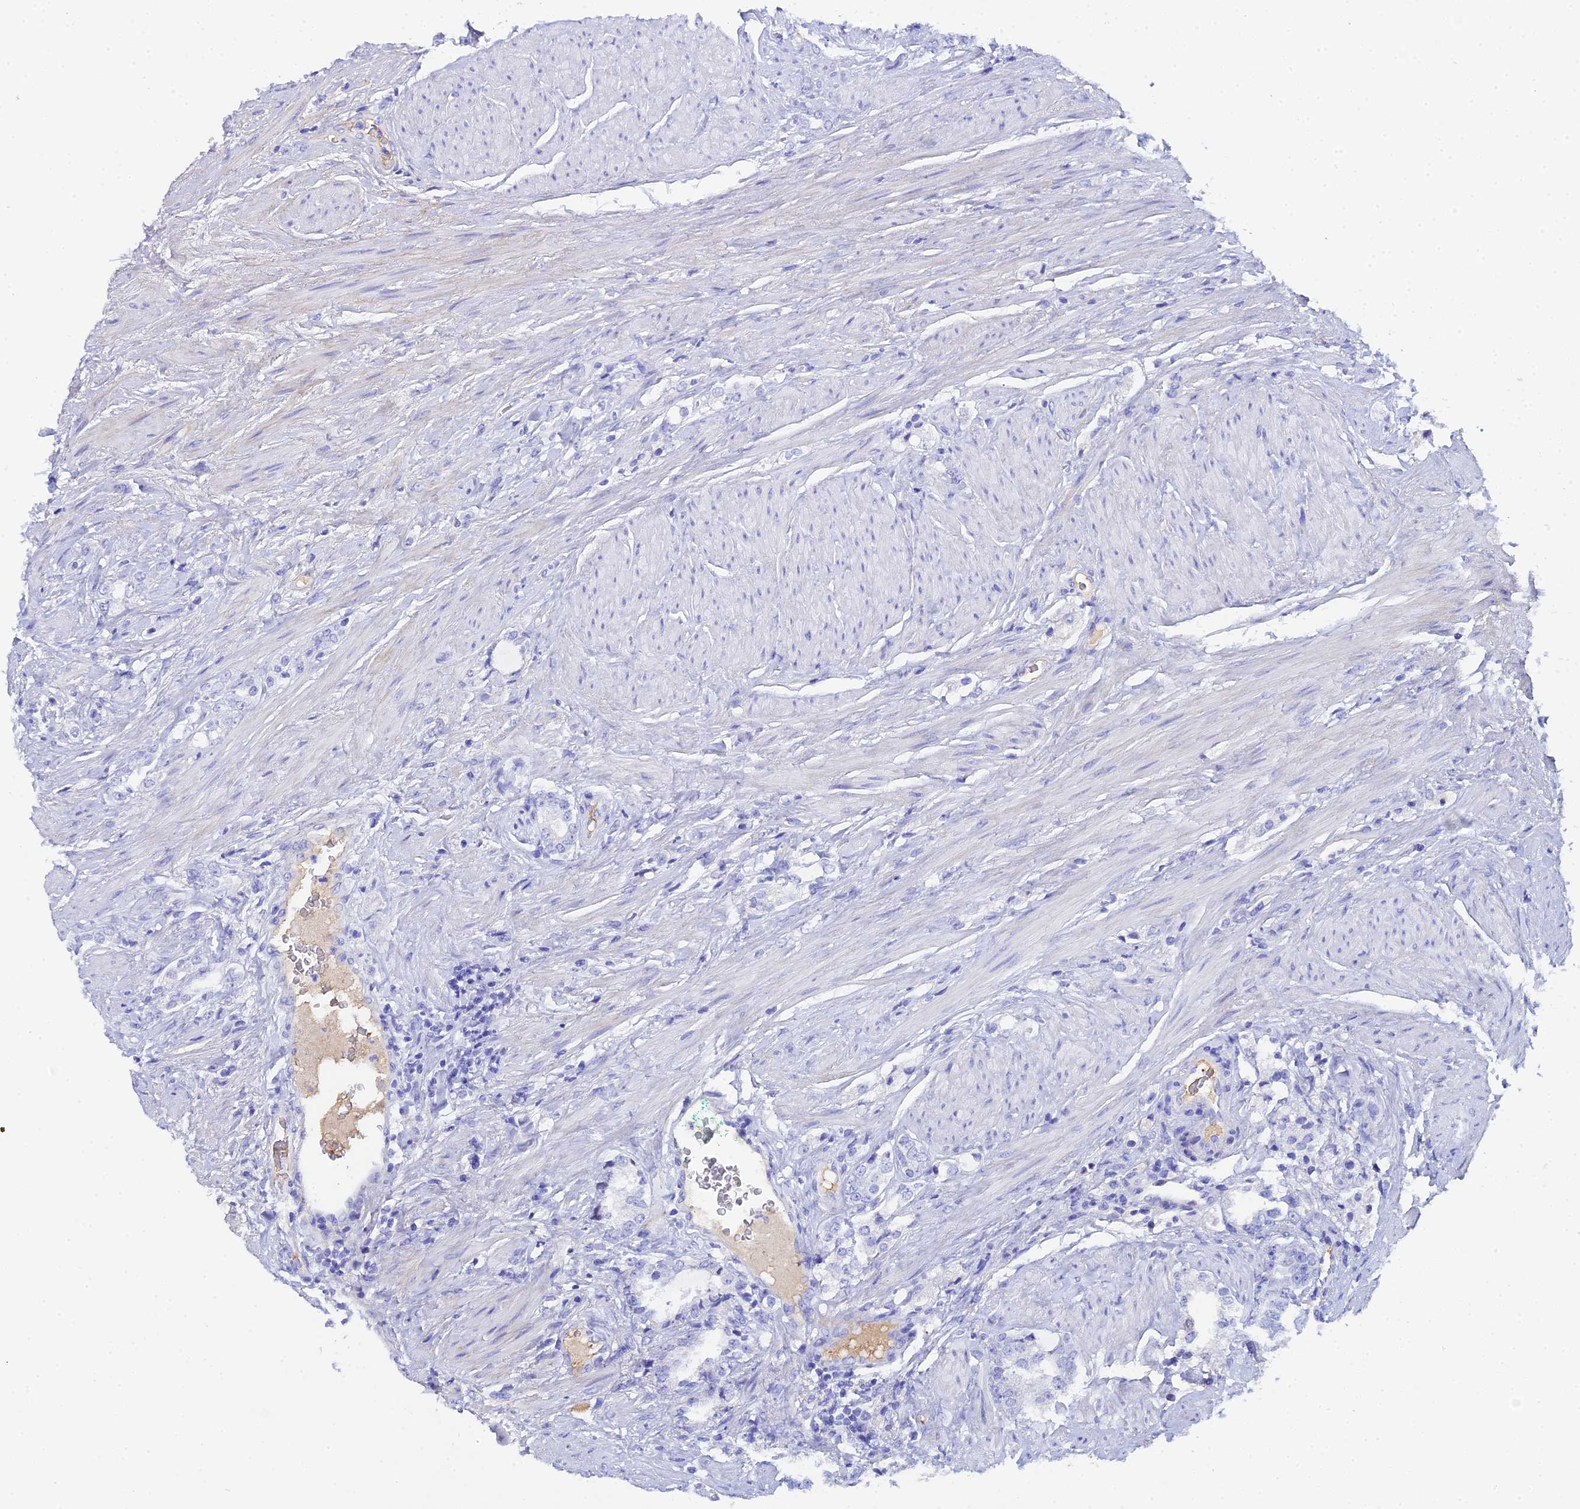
{"staining": {"intensity": "negative", "quantity": "none", "location": "none"}, "tissue": "prostate cancer", "cell_type": "Tumor cells", "image_type": "cancer", "snomed": [{"axis": "morphology", "description": "Adenocarcinoma, High grade"}, {"axis": "topography", "description": "Prostate"}], "caption": "Photomicrograph shows no protein staining in tumor cells of prostate cancer tissue.", "gene": "CELA3A", "patient": {"sex": "male", "age": 64}}